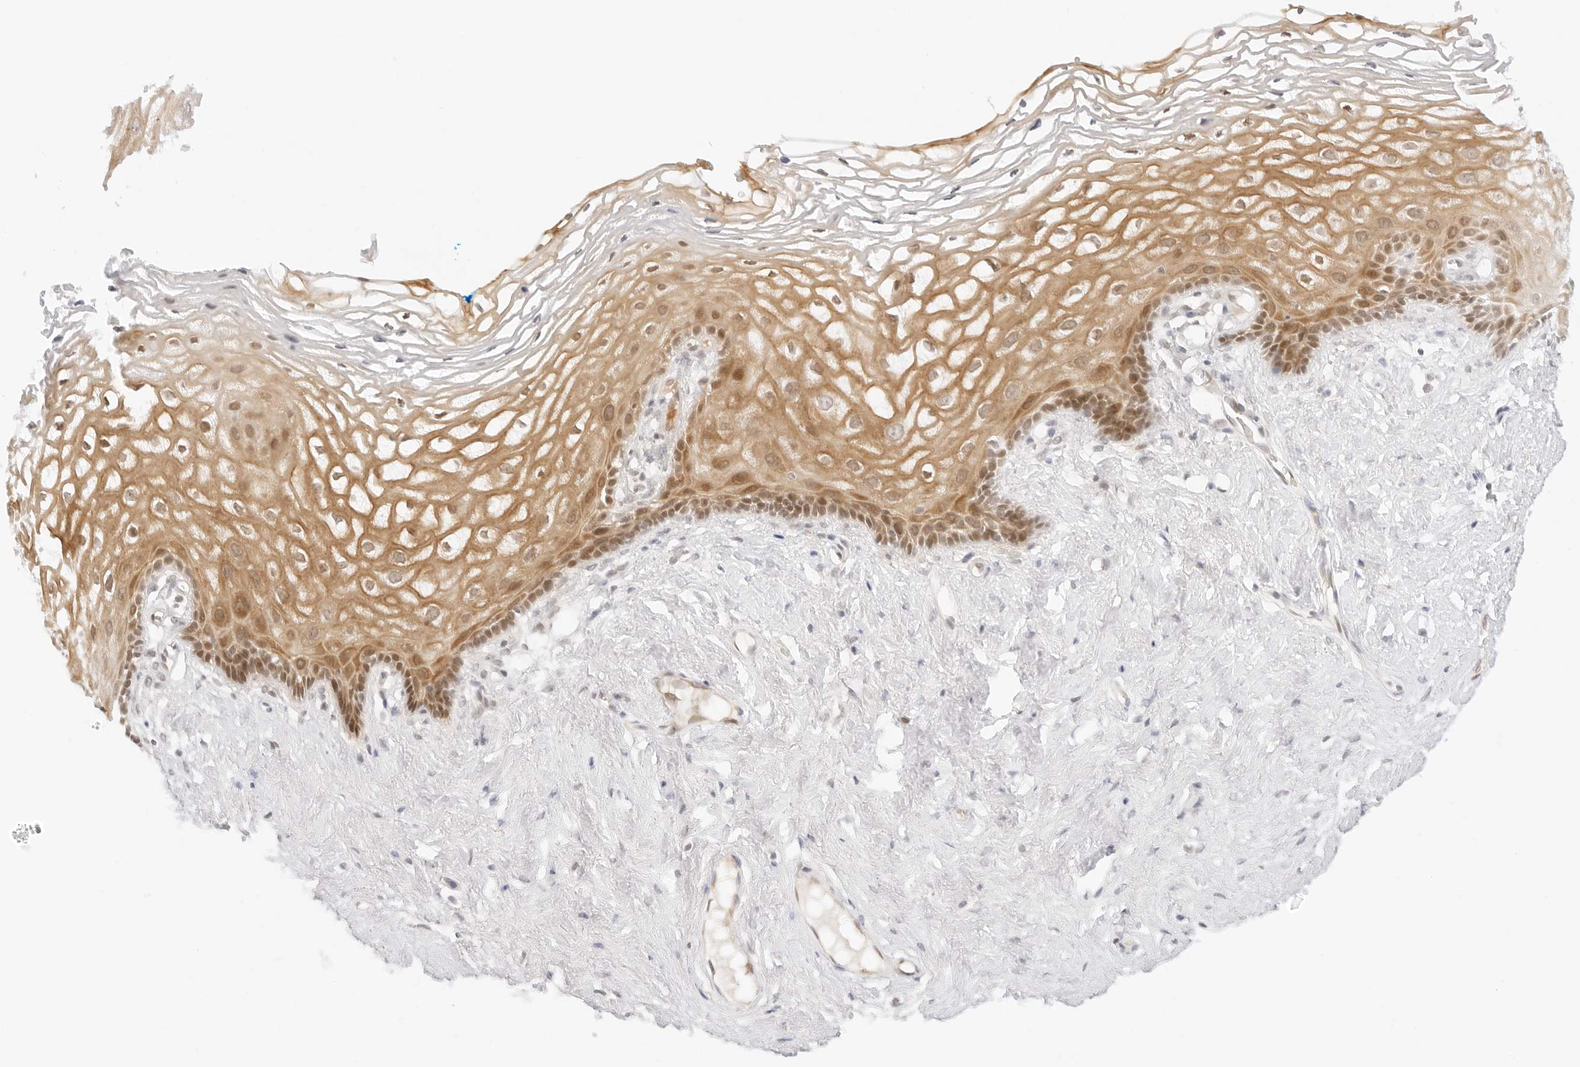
{"staining": {"intensity": "moderate", "quantity": ">75%", "location": "cytoplasmic/membranous,nuclear"}, "tissue": "vagina", "cell_type": "Squamous epithelial cells", "image_type": "normal", "snomed": [{"axis": "morphology", "description": "Normal tissue, NOS"}, {"axis": "morphology", "description": "Adenocarcinoma, NOS"}, {"axis": "topography", "description": "Rectum"}, {"axis": "topography", "description": "Vagina"}], "caption": "Brown immunohistochemical staining in unremarkable vagina demonstrates moderate cytoplasmic/membranous,nuclear staining in about >75% of squamous epithelial cells.", "gene": "POLR3C", "patient": {"sex": "female", "age": 71}}